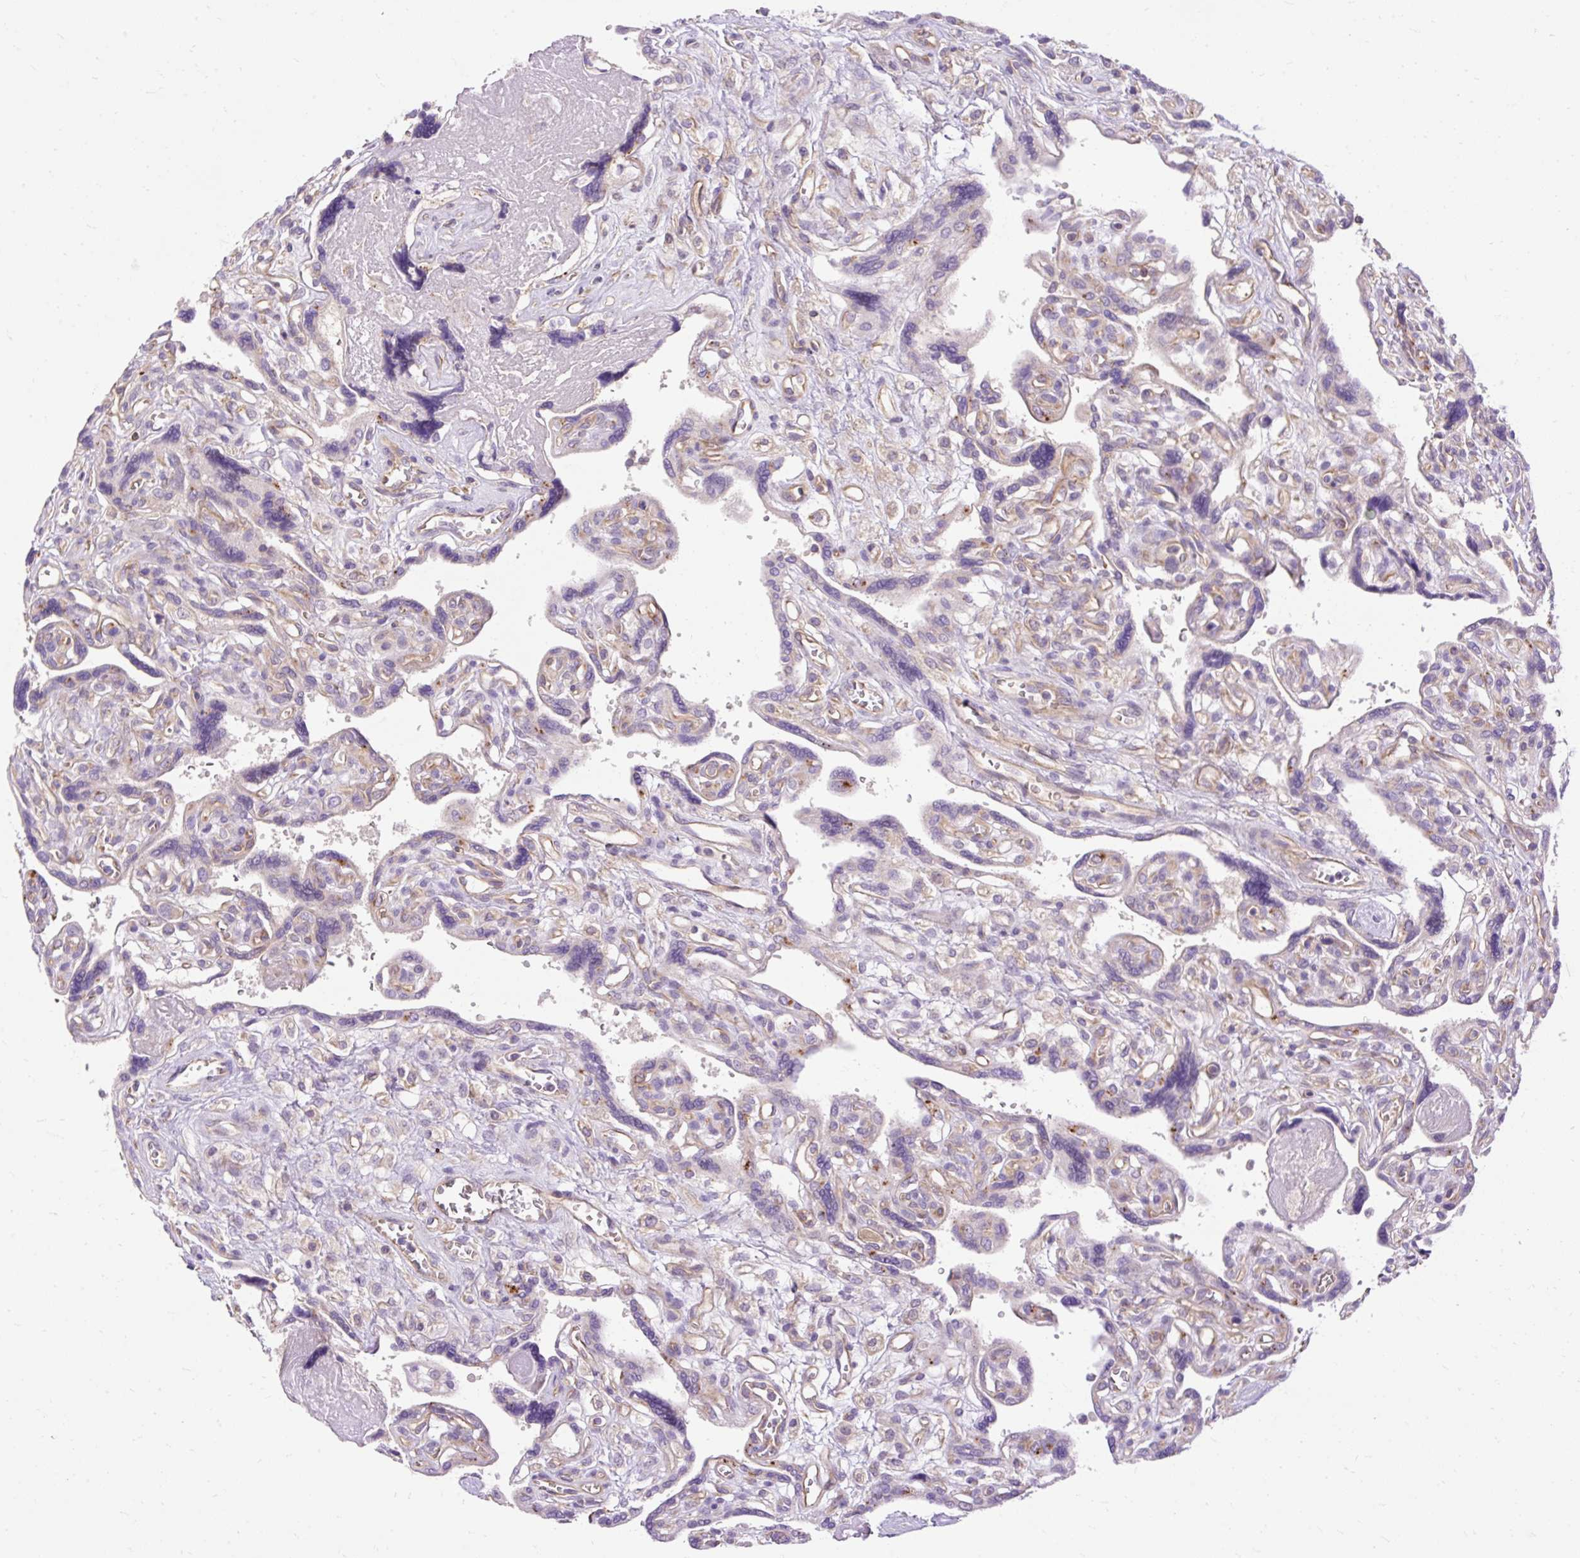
{"staining": {"intensity": "negative", "quantity": "none", "location": "none"}, "tissue": "placenta", "cell_type": "Trophoblastic cells", "image_type": "normal", "snomed": [{"axis": "morphology", "description": "Normal tissue, NOS"}, {"axis": "topography", "description": "Placenta"}], "caption": "Immunohistochemistry of normal placenta reveals no staining in trophoblastic cells.", "gene": "HEXB", "patient": {"sex": "female", "age": 39}}